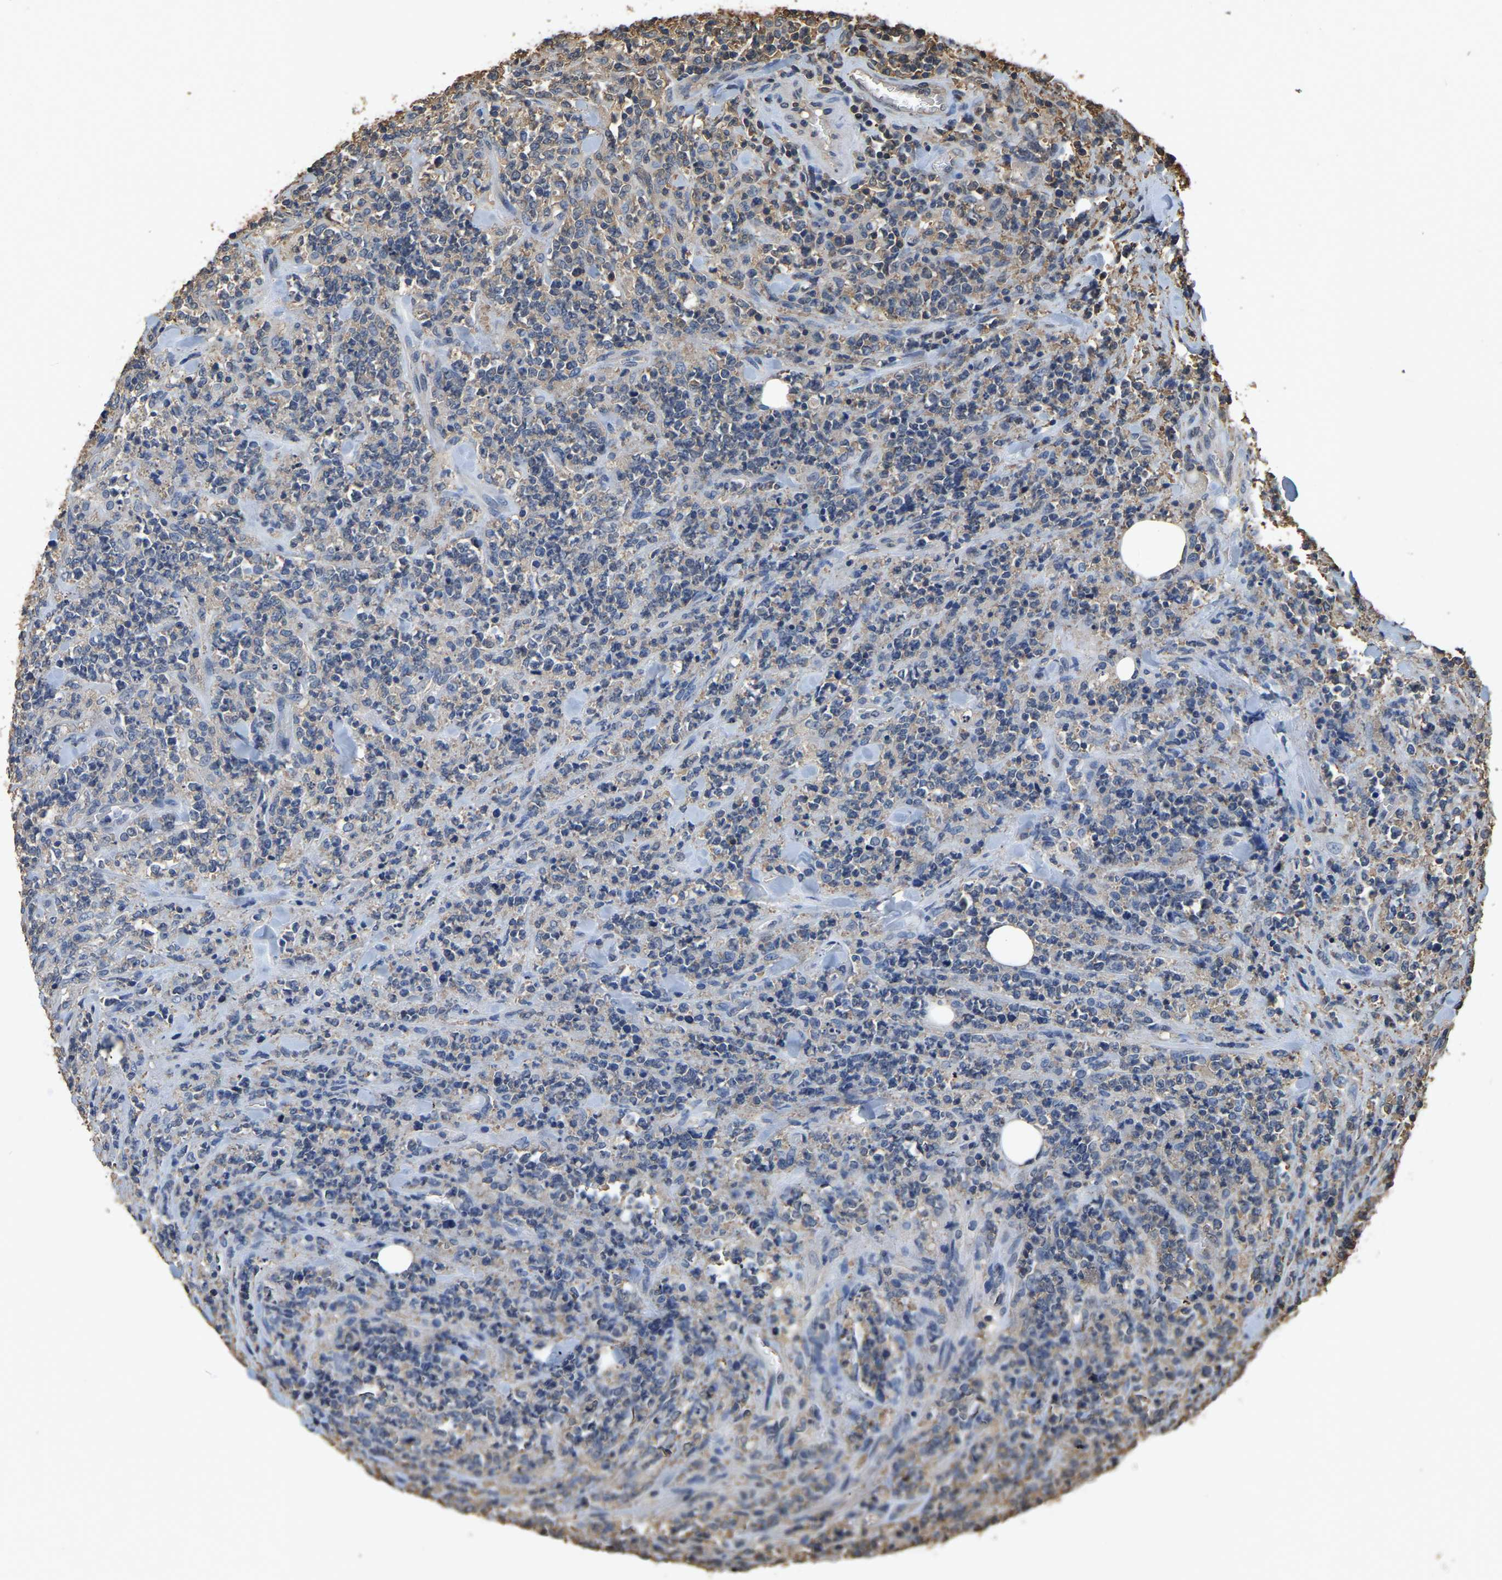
{"staining": {"intensity": "negative", "quantity": "none", "location": "none"}, "tissue": "lymphoma", "cell_type": "Tumor cells", "image_type": "cancer", "snomed": [{"axis": "morphology", "description": "Malignant lymphoma, non-Hodgkin's type, High grade"}, {"axis": "topography", "description": "Soft tissue"}], "caption": "The IHC photomicrograph has no significant expression in tumor cells of high-grade malignant lymphoma, non-Hodgkin's type tissue.", "gene": "LDHB", "patient": {"sex": "male", "age": 18}}